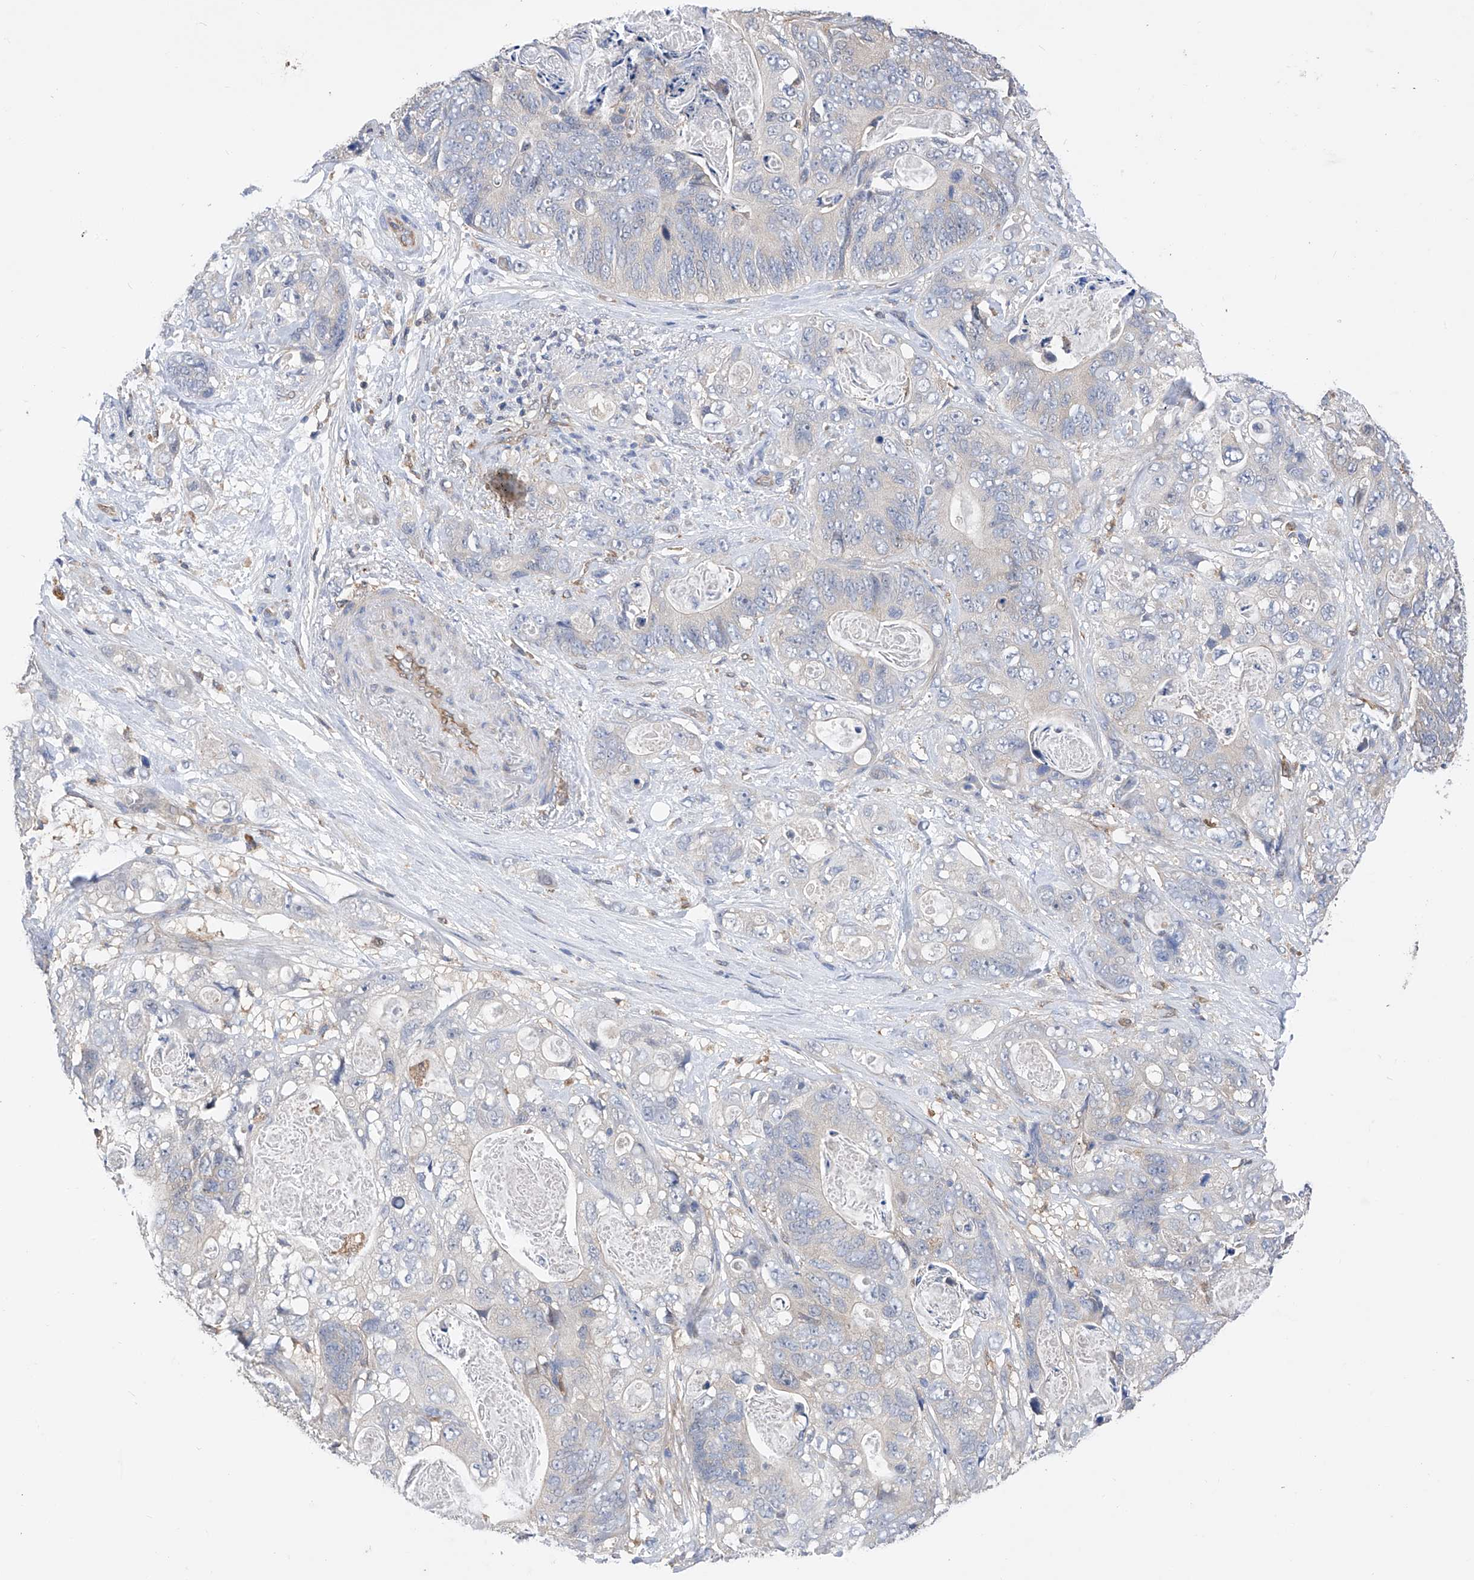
{"staining": {"intensity": "negative", "quantity": "none", "location": "none"}, "tissue": "stomach cancer", "cell_type": "Tumor cells", "image_type": "cancer", "snomed": [{"axis": "morphology", "description": "Normal tissue, NOS"}, {"axis": "morphology", "description": "Adenocarcinoma, NOS"}, {"axis": "topography", "description": "Stomach"}], "caption": "This is an immunohistochemistry histopathology image of human adenocarcinoma (stomach). There is no staining in tumor cells.", "gene": "SPATA20", "patient": {"sex": "female", "age": 89}}